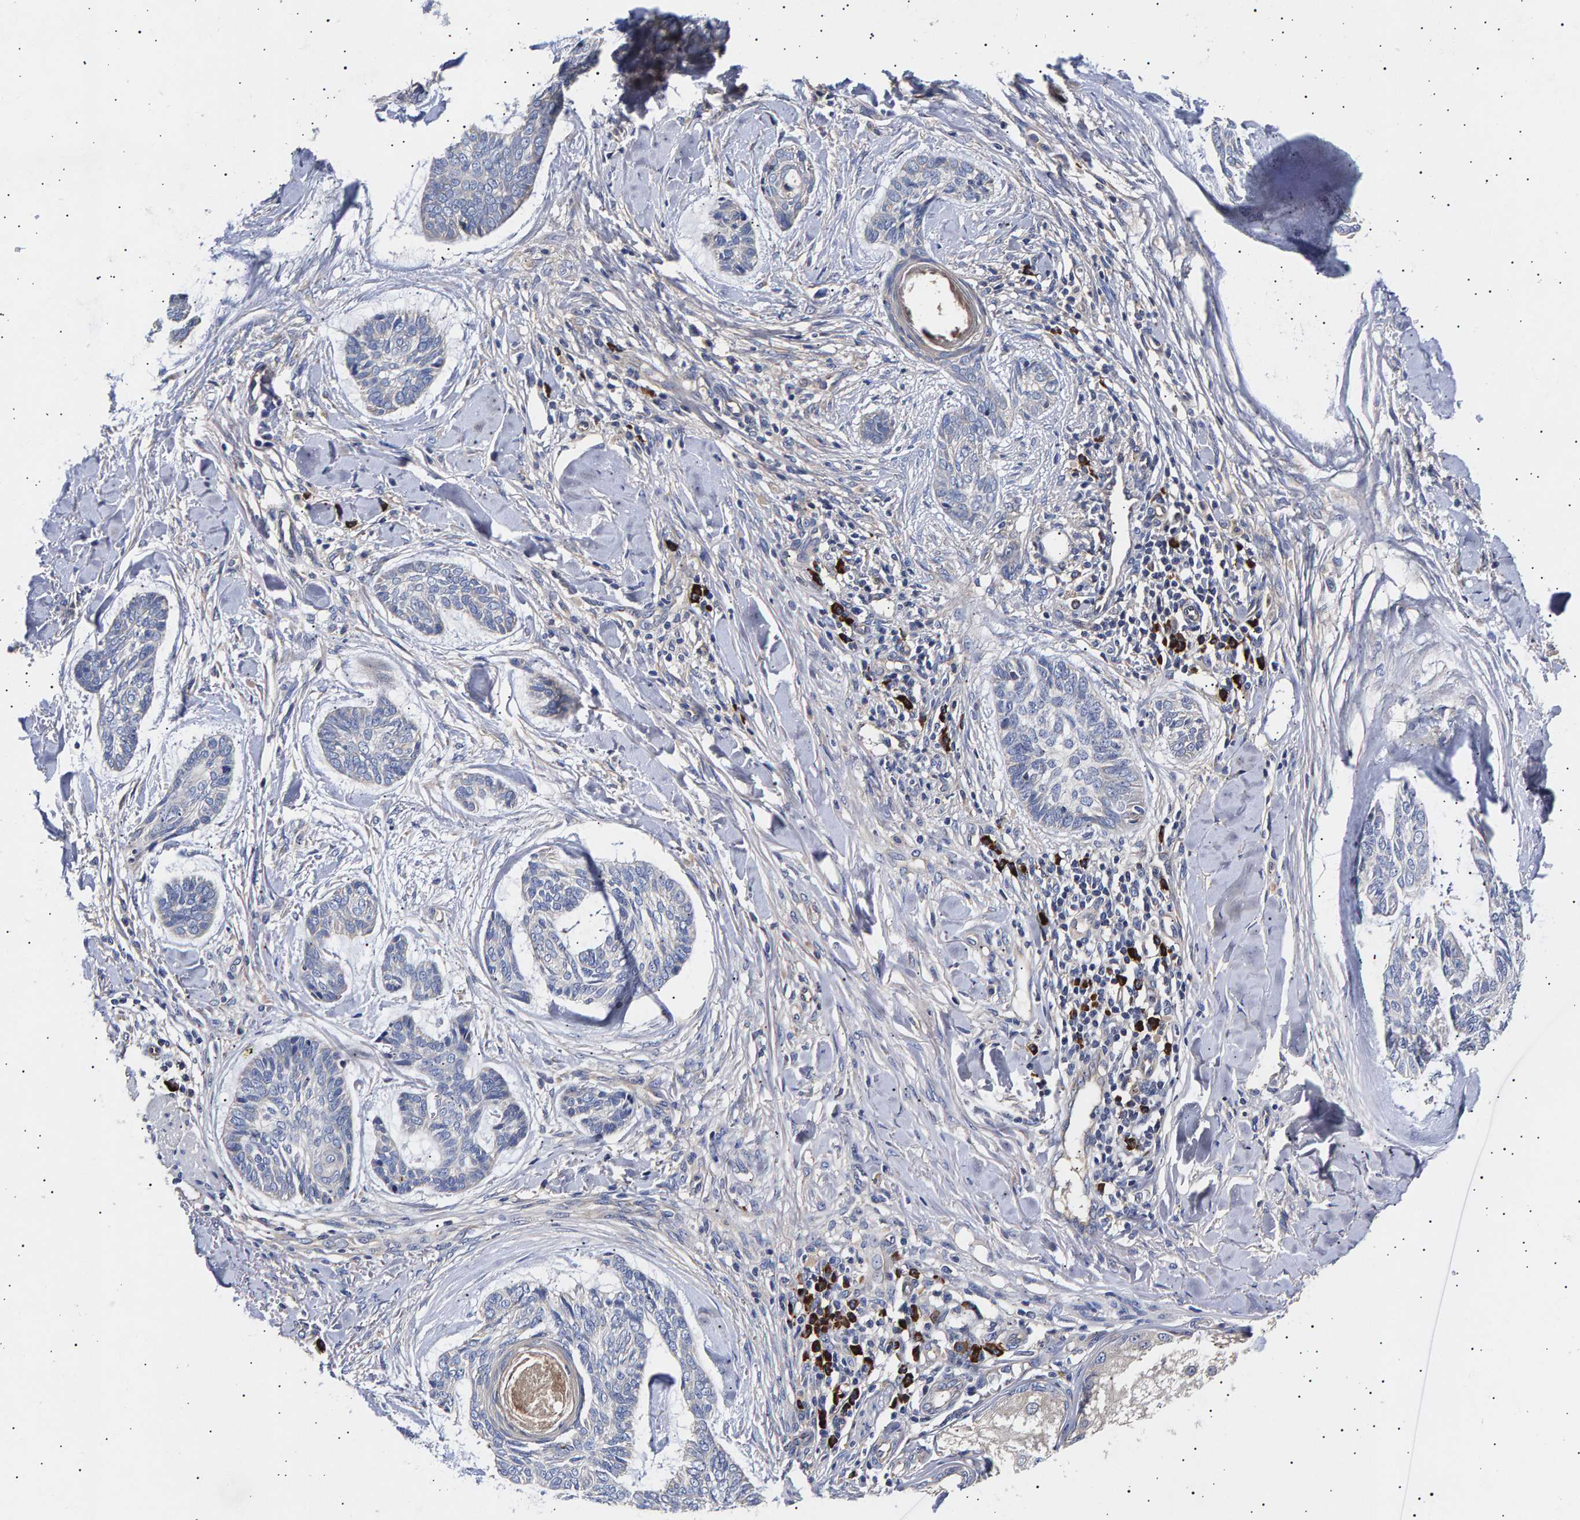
{"staining": {"intensity": "negative", "quantity": "none", "location": "none"}, "tissue": "skin cancer", "cell_type": "Tumor cells", "image_type": "cancer", "snomed": [{"axis": "morphology", "description": "Basal cell carcinoma"}, {"axis": "topography", "description": "Skin"}], "caption": "The histopathology image demonstrates no staining of tumor cells in skin basal cell carcinoma.", "gene": "ANKRD40", "patient": {"sex": "male", "age": 43}}